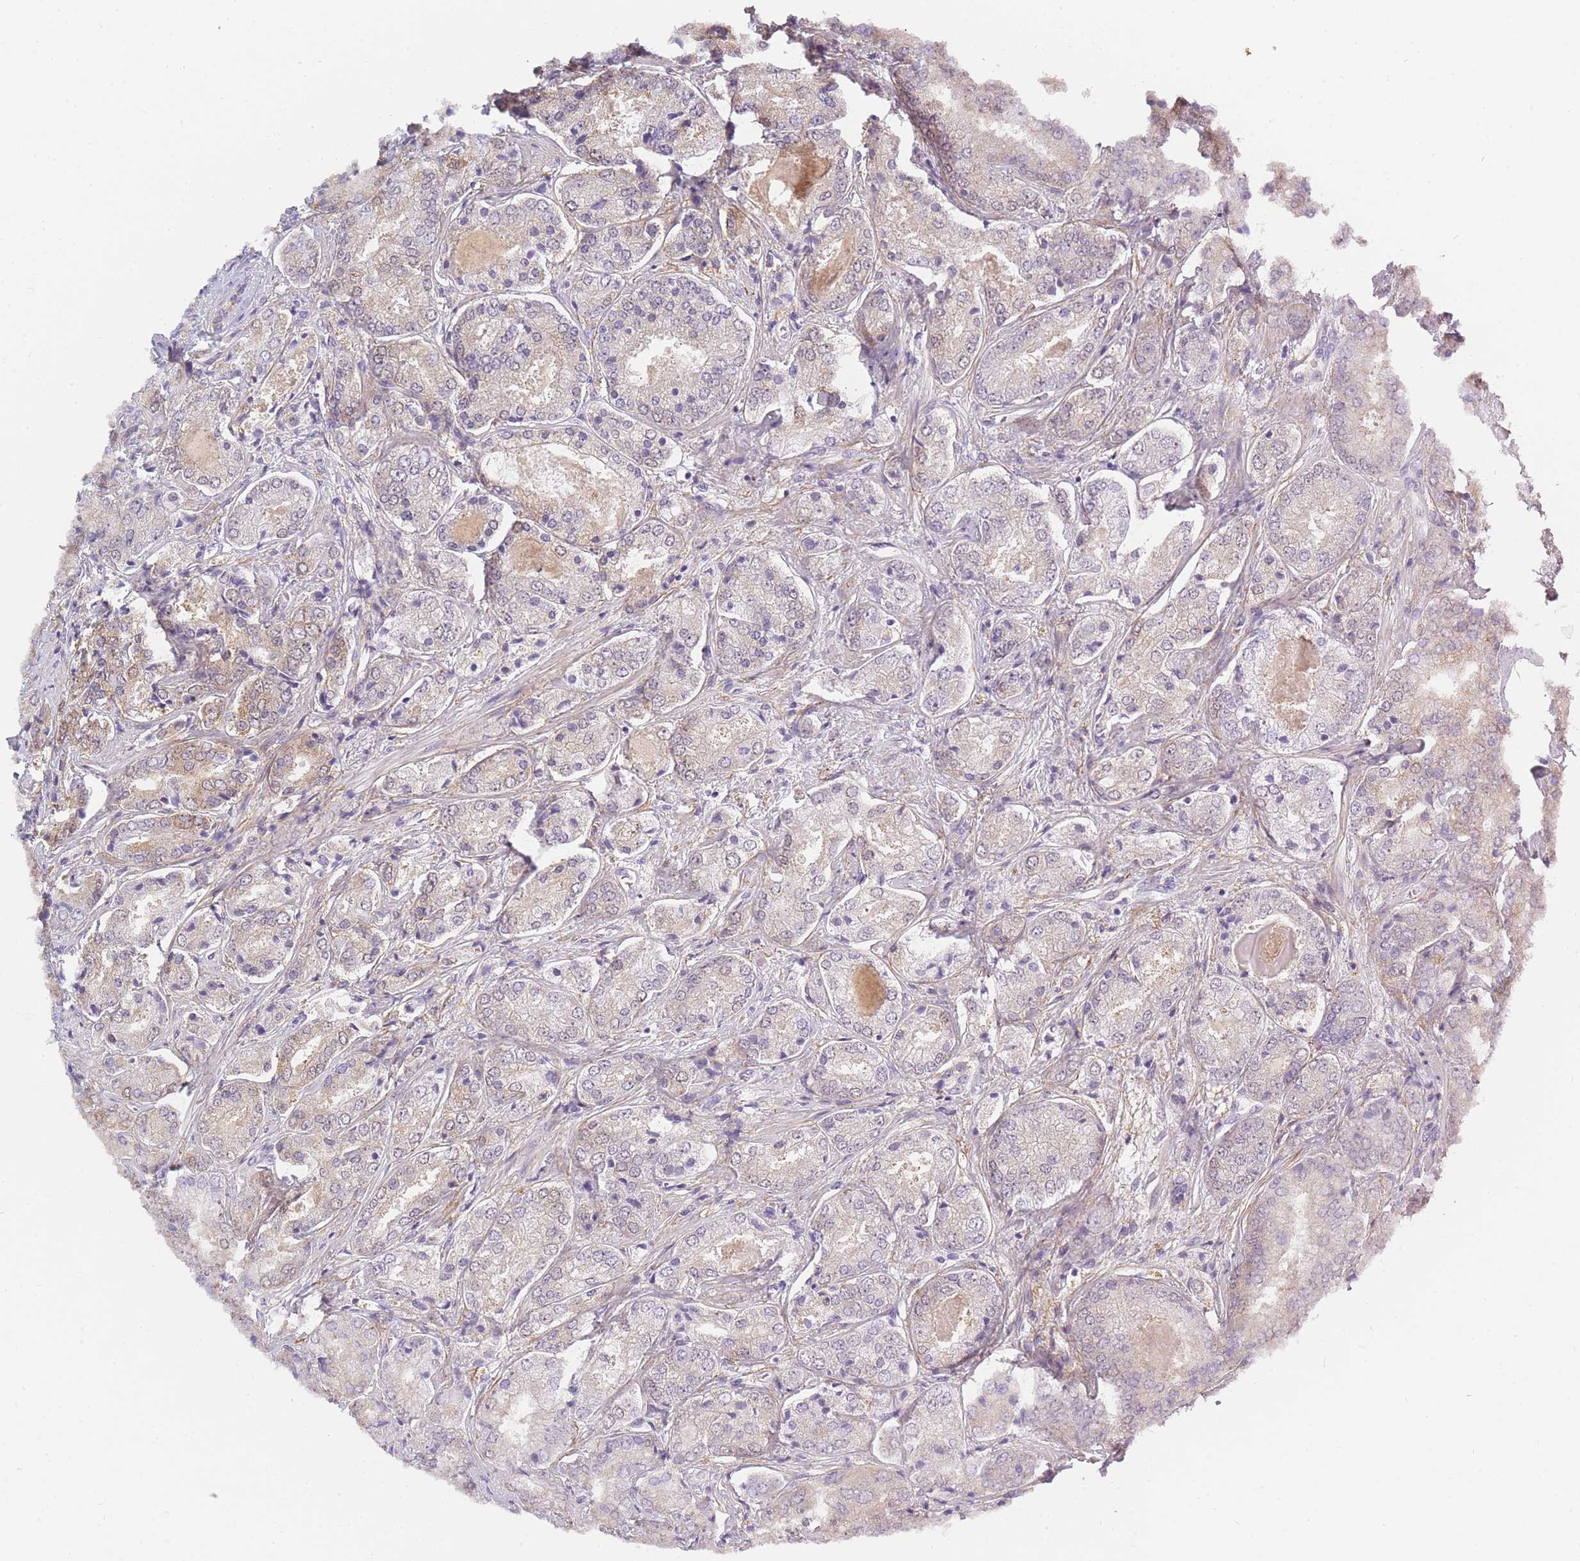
{"staining": {"intensity": "weak", "quantity": "<25%", "location": "cytoplasmic/membranous"}, "tissue": "prostate cancer", "cell_type": "Tumor cells", "image_type": "cancer", "snomed": [{"axis": "morphology", "description": "Adenocarcinoma, High grade"}, {"axis": "topography", "description": "Prostate"}], "caption": "This image is of prostate high-grade adenocarcinoma stained with immunohistochemistry (IHC) to label a protein in brown with the nuclei are counter-stained blue. There is no positivity in tumor cells. The staining was performed using DAB (3,3'-diaminobenzidine) to visualize the protein expression in brown, while the nuclei were stained in blue with hematoxylin (Magnification: 20x).", "gene": "AP3M2", "patient": {"sex": "male", "age": 63}}